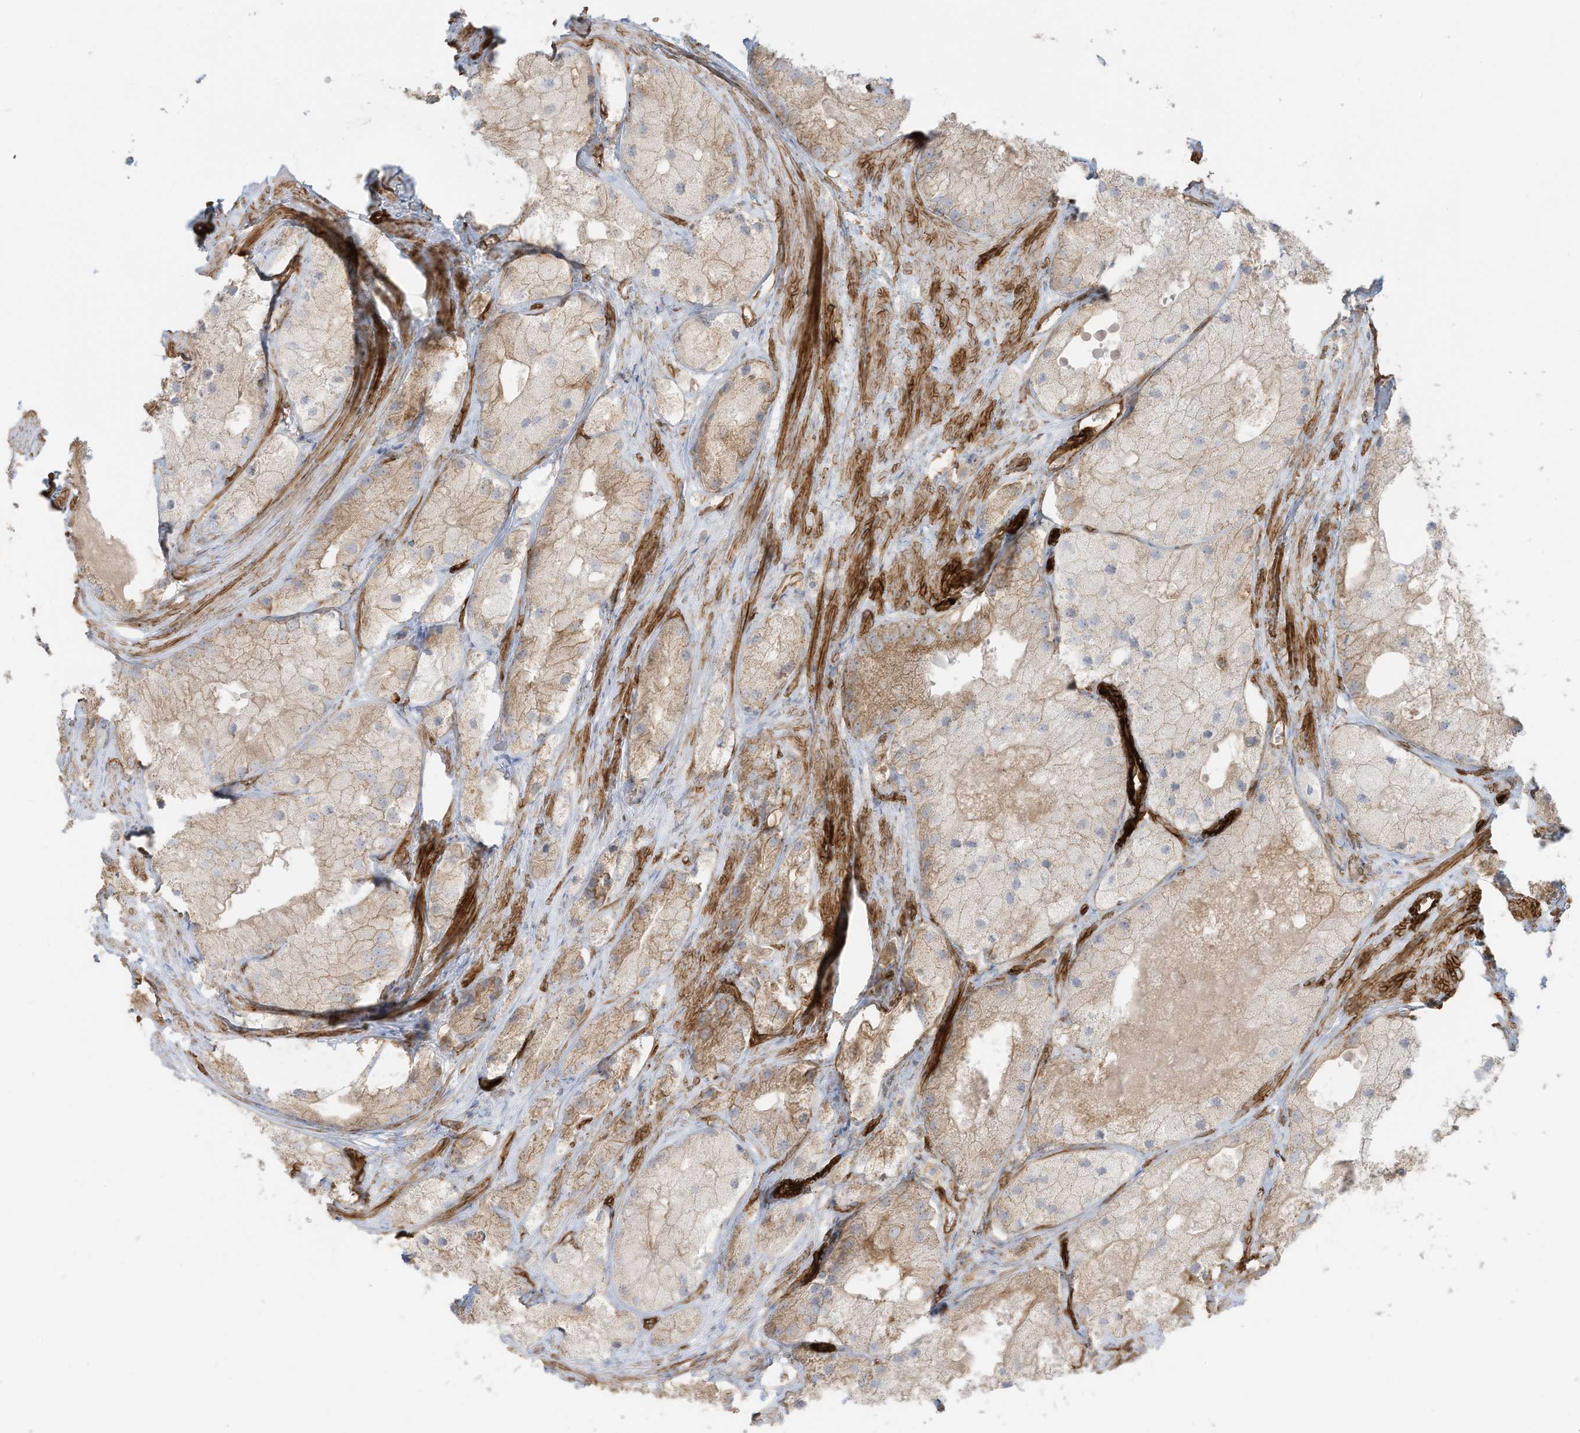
{"staining": {"intensity": "weak", "quantity": "25%-75%", "location": "cytoplasmic/membranous"}, "tissue": "prostate cancer", "cell_type": "Tumor cells", "image_type": "cancer", "snomed": [{"axis": "morphology", "description": "Adenocarcinoma, Low grade"}, {"axis": "topography", "description": "Prostate"}], "caption": "Adenocarcinoma (low-grade) (prostate) stained for a protein (brown) displays weak cytoplasmic/membranous positive staining in about 25%-75% of tumor cells.", "gene": "ABCB7", "patient": {"sex": "male", "age": 69}}